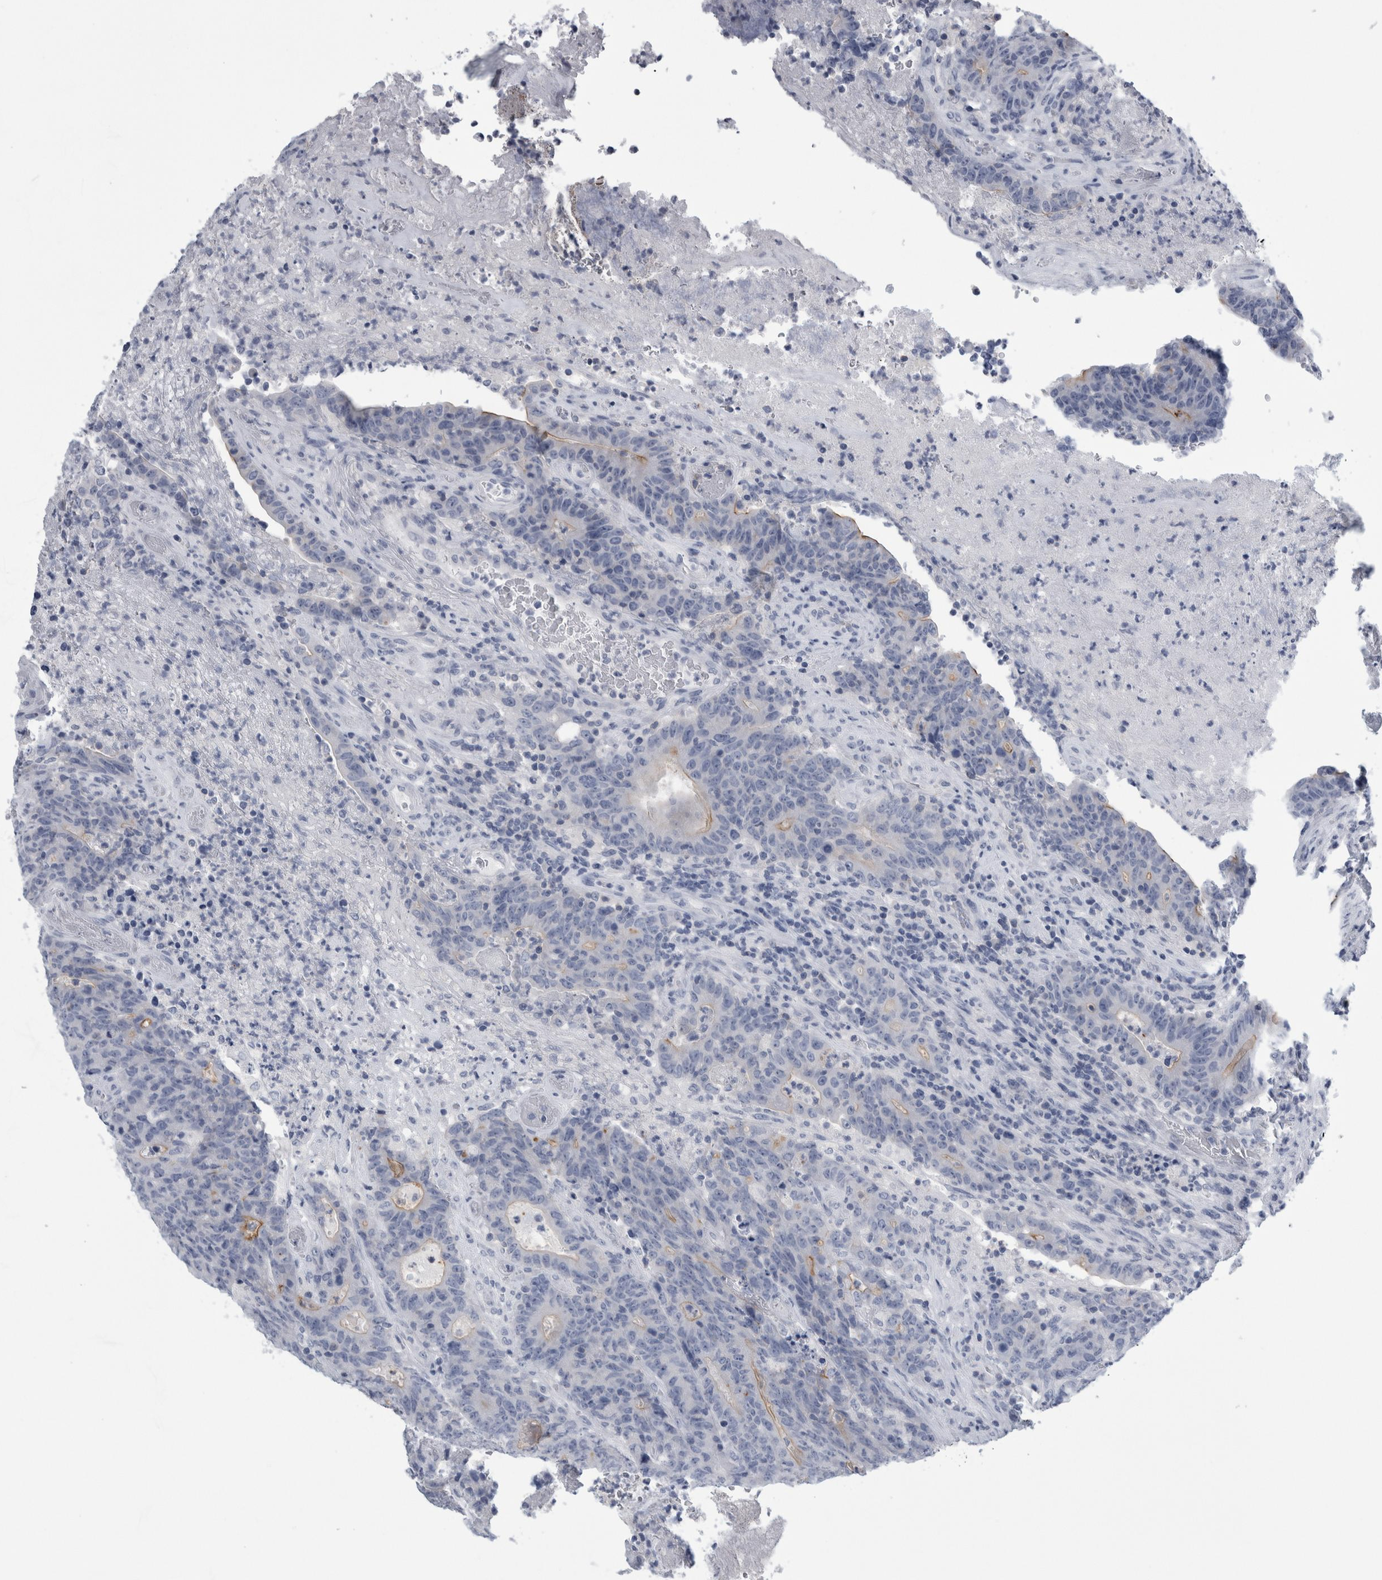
{"staining": {"intensity": "negative", "quantity": "none", "location": "none"}, "tissue": "colorectal cancer", "cell_type": "Tumor cells", "image_type": "cancer", "snomed": [{"axis": "morphology", "description": "Normal tissue, NOS"}, {"axis": "morphology", "description": "Adenocarcinoma, NOS"}, {"axis": "topography", "description": "Colon"}], "caption": "A photomicrograph of human colorectal cancer (adenocarcinoma) is negative for staining in tumor cells.", "gene": "ANKFY1", "patient": {"sex": "female", "age": 75}}